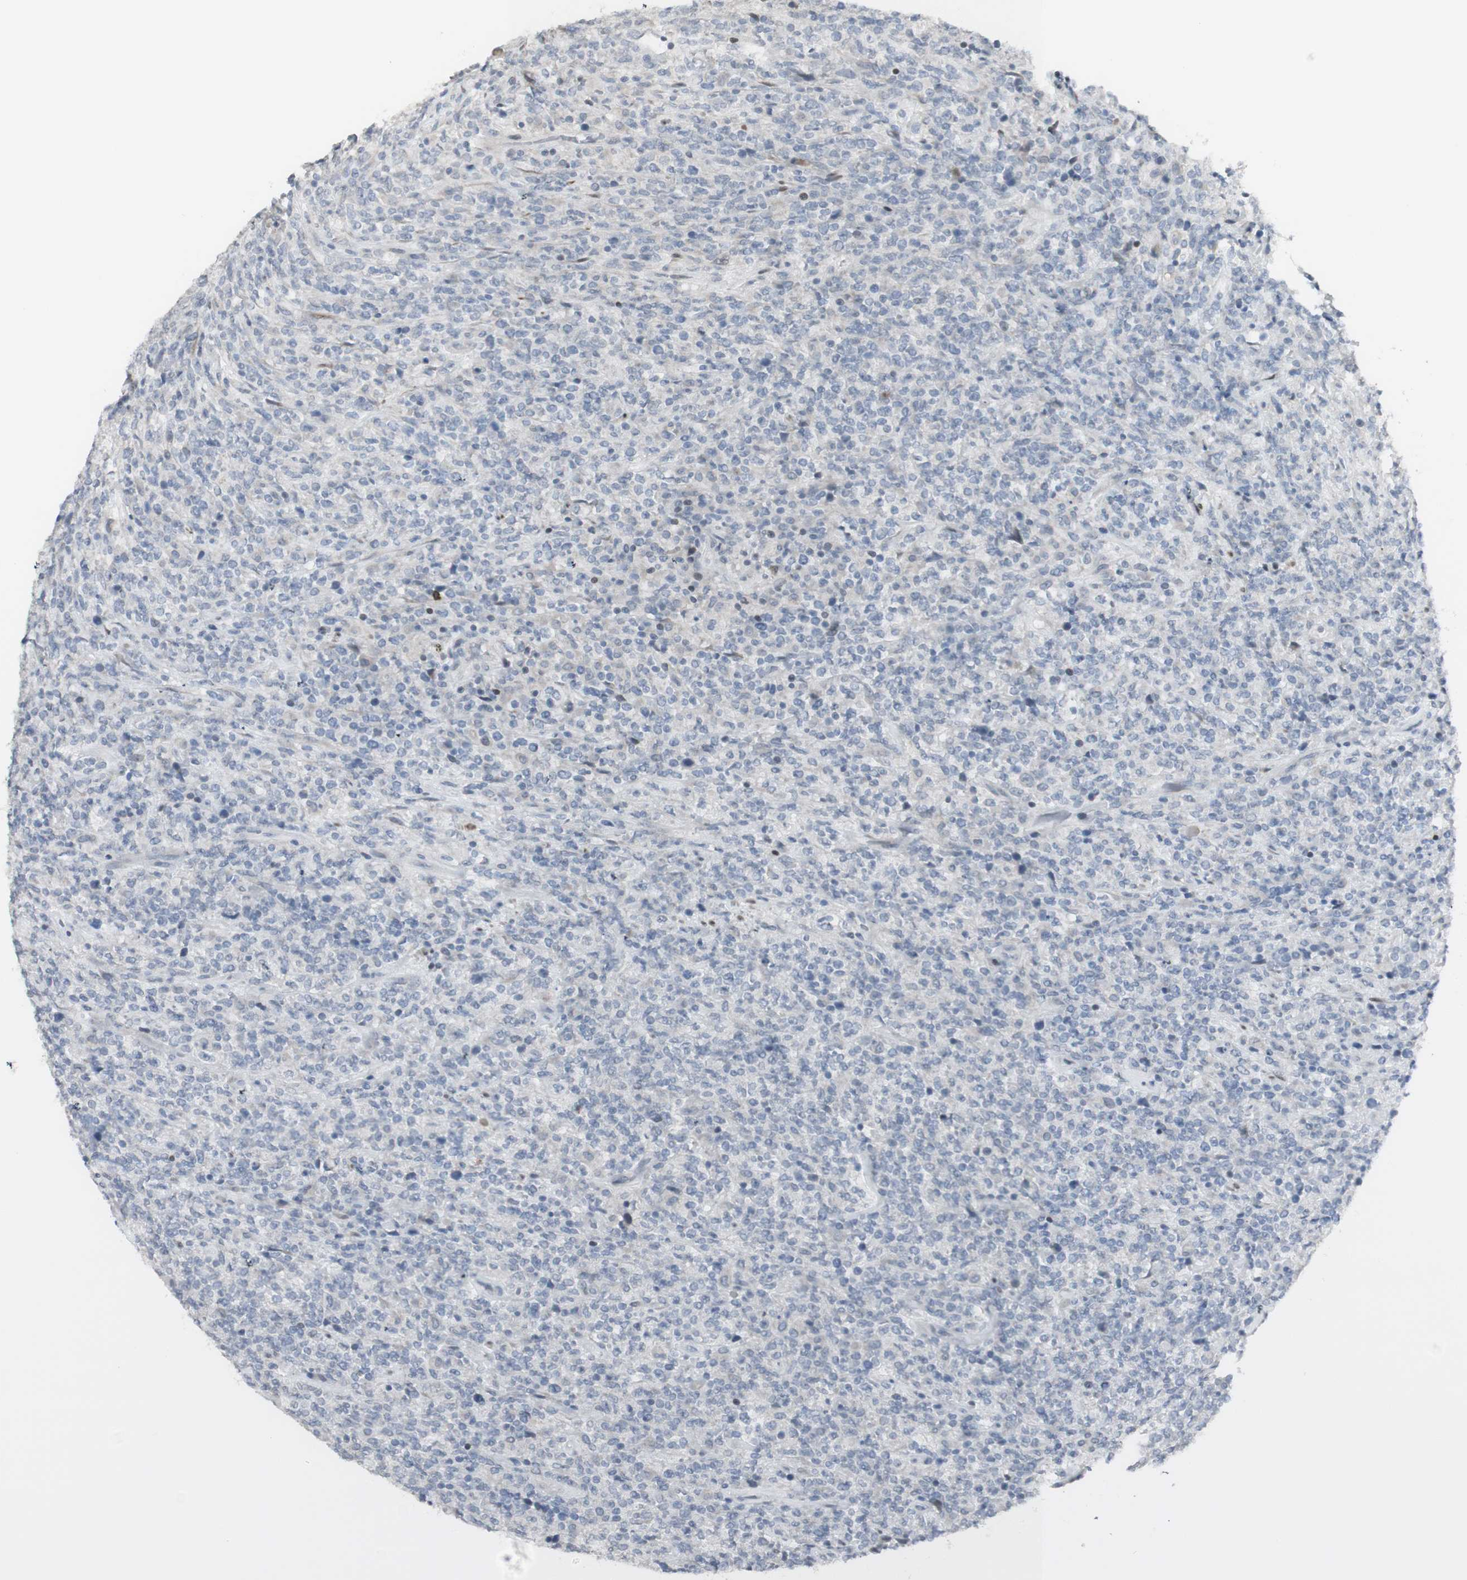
{"staining": {"intensity": "negative", "quantity": "none", "location": "none"}, "tissue": "lymphoma", "cell_type": "Tumor cells", "image_type": "cancer", "snomed": [{"axis": "morphology", "description": "Malignant lymphoma, non-Hodgkin's type, High grade"}, {"axis": "topography", "description": "Soft tissue"}], "caption": "This is an immunohistochemistry (IHC) micrograph of lymphoma. There is no staining in tumor cells.", "gene": "C1orf116", "patient": {"sex": "male", "age": 18}}